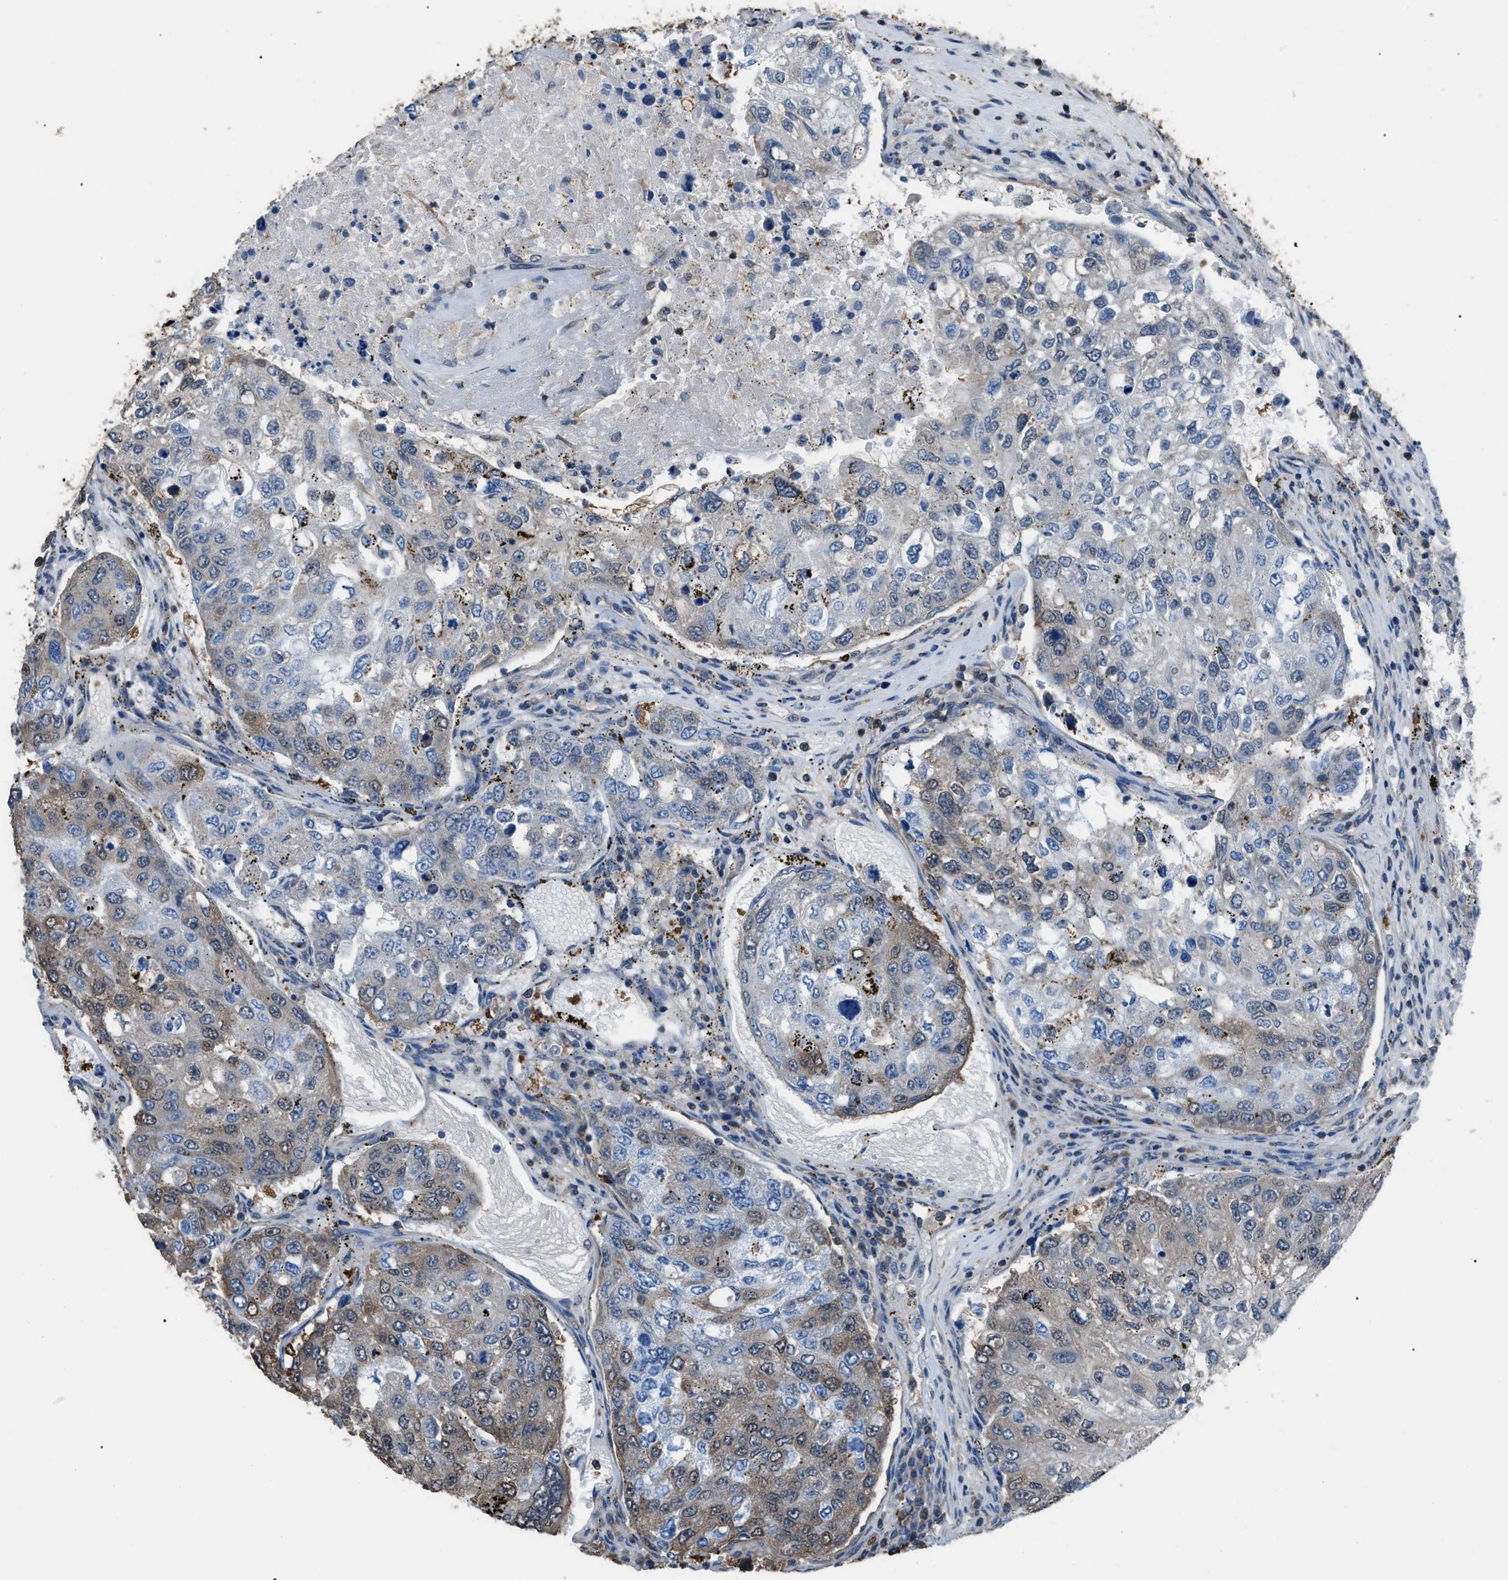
{"staining": {"intensity": "weak", "quantity": ">75%", "location": "cytoplasmic/membranous"}, "tissue": "urothelial cancer", "cell_type": "Tumor cells", "image_type": "cancer", "snomed": [{"axis": "morphology", "description": "Urothelial carcinoma, High grade"}, {"axis": "topography", "description": "Lymph node"}, {"axis": "topography", "description": "Urinary bladder"}], "caption": "The micrograph shows immunohistochemical staining of urothelial carcinoma (high-grade). There is weak cytoplasmic/membranous positivity is appreciated in approximately >75% of tumor cells.", "gene": "PDCD5", "patient": {"sex": "male", "age": 51}}